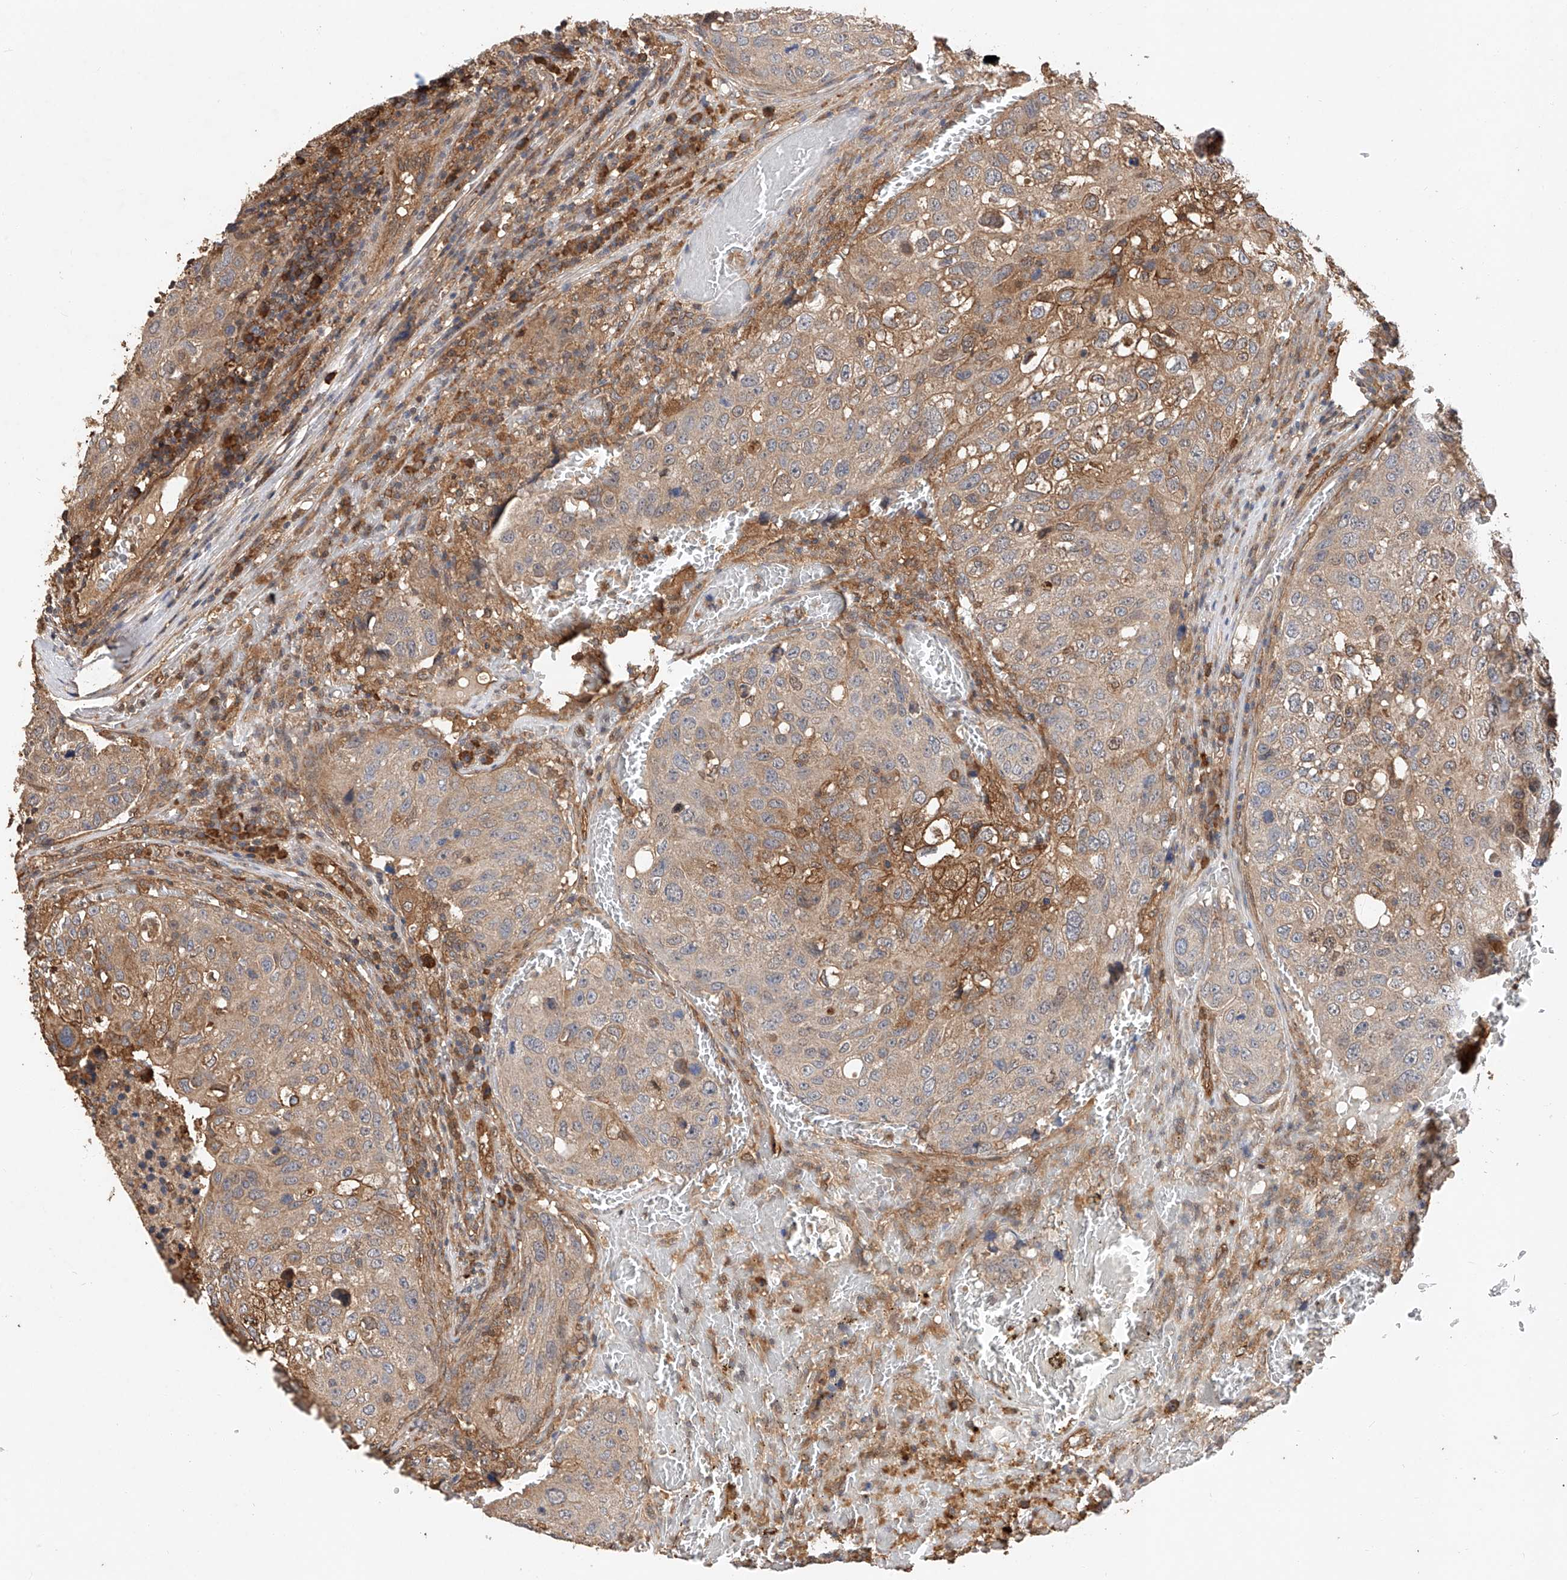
{"staining": {"intensity": "moderate", "quantity": "25%-75%", "location": "cytoplasmic/membranous"}, "tissue": "urothelial cancer", "cell_type": "Tumor cells", "image_type": "cancer", "snomed": [{"axis": "morphology", "description": "Urothelial carcinoma, High grade"}, {"axis": "topography", "description": "Lymph node"}, {"axis": "topography", "description": "Urinary bladder"}], "caption": "High-power microscopy captured an IHC micrograph of urothelial carcinoma (high-grade), revealing moderate cytoplasmic/membranous expression in approximately 25%-75% of tumor cells. The staining was performed using DAB (3,3'-diaminobenzidine), with brown indicating positive protein expression. Nuclei are stained blue with hematoxylin.", "gene": "RILPL2", "patient": {"sex": "male", "age": 51}}